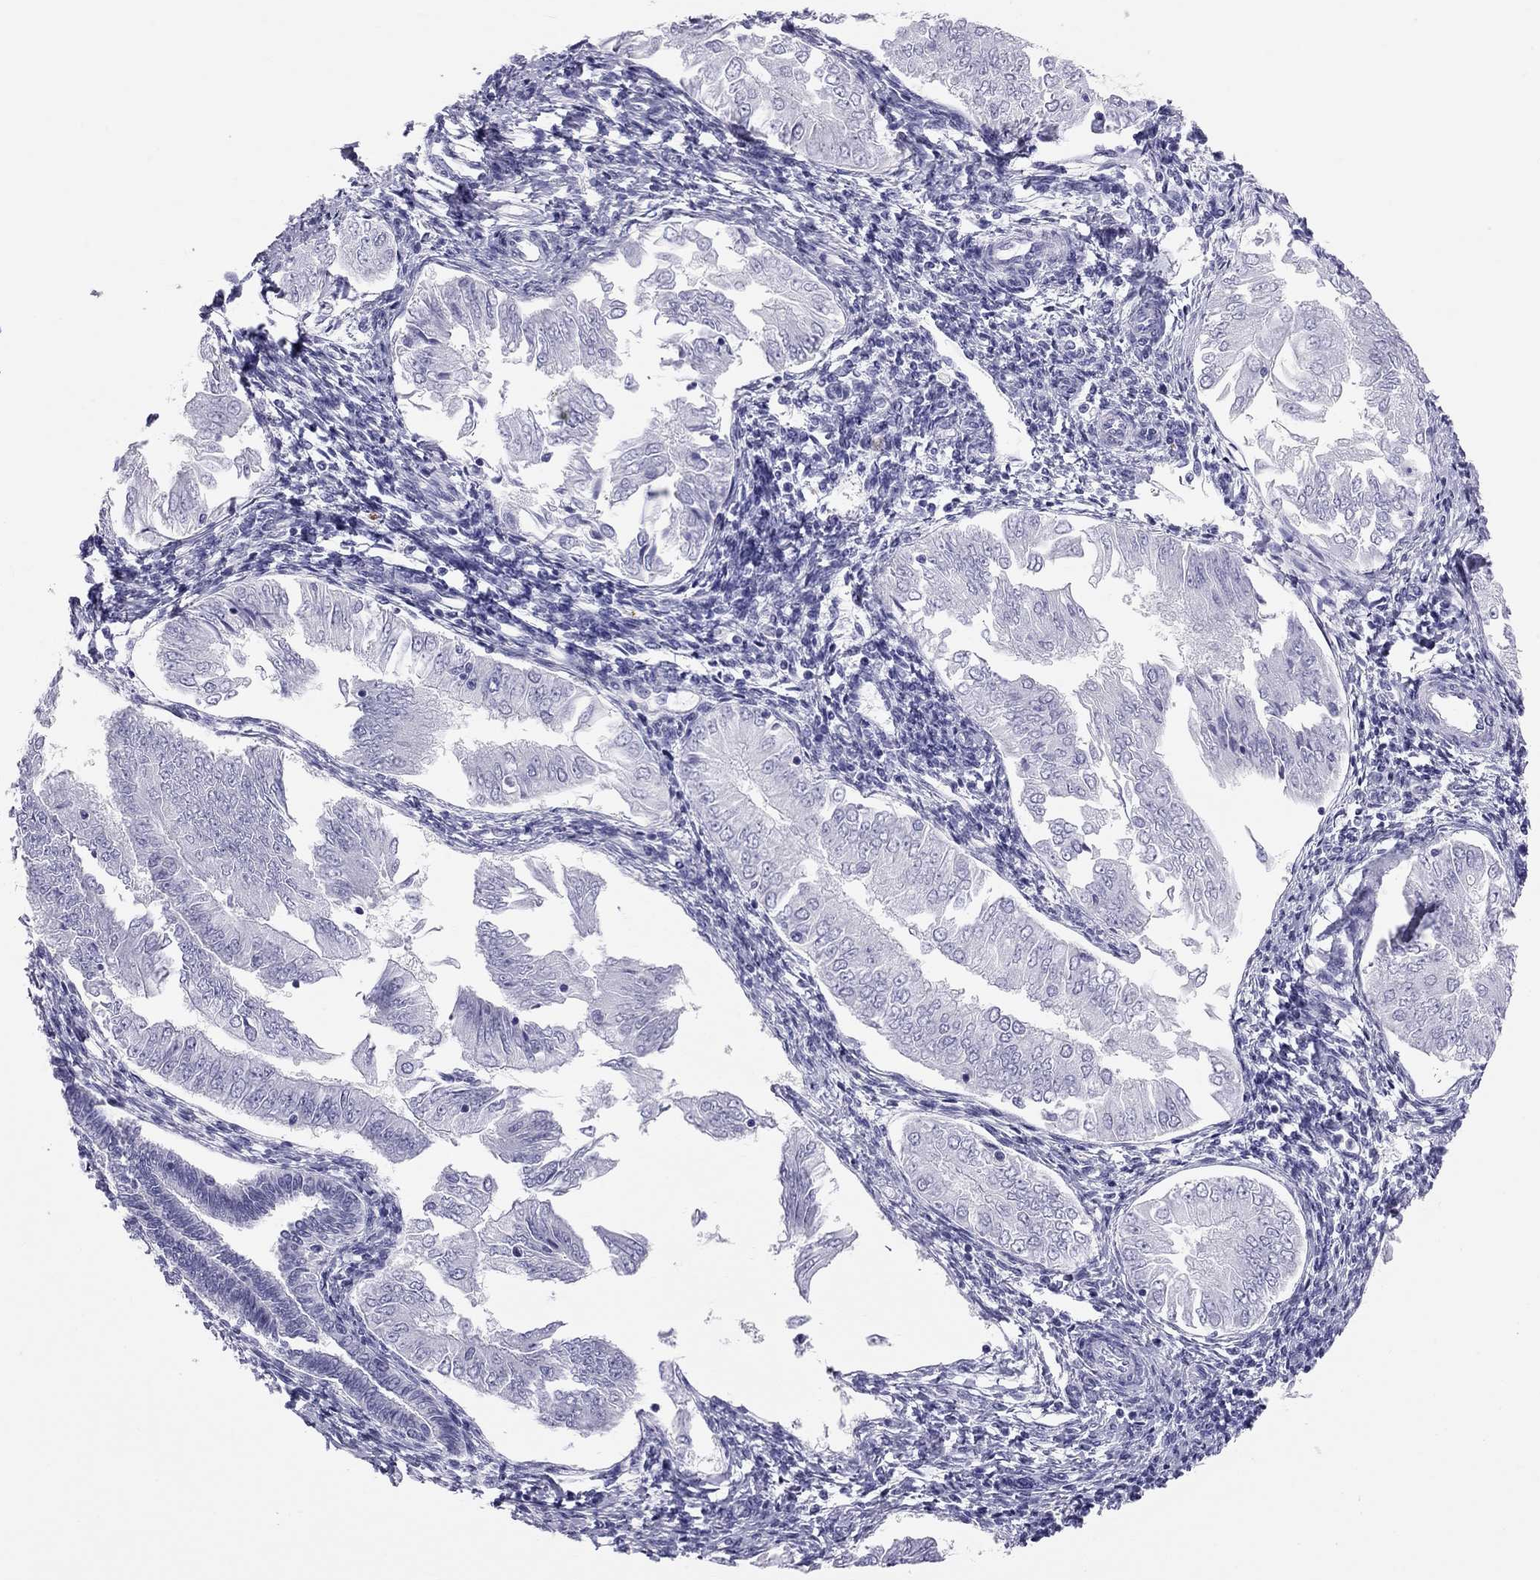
{"staining": {"intensity": "negative", "quantity": "none", "location": "none"}, "tissue": "endometrial cancer", "cell_type": "Tumor cells", "image_type": "cancer", "snomed": [{"axis": "morphology", "description": "Adenocarcinoma, NOS"}, {"axis": "topography", "description": "Endometrium"}], "caption": "Tumor cells show no significant protein staining in adenocarcinoma (endometrial). (DAB immunohistochemistry (IHC) visualized using brightfield microscopy, high magnification).", "gene": "TRPM3", "patient": {"sex": "female", "age": 53}}